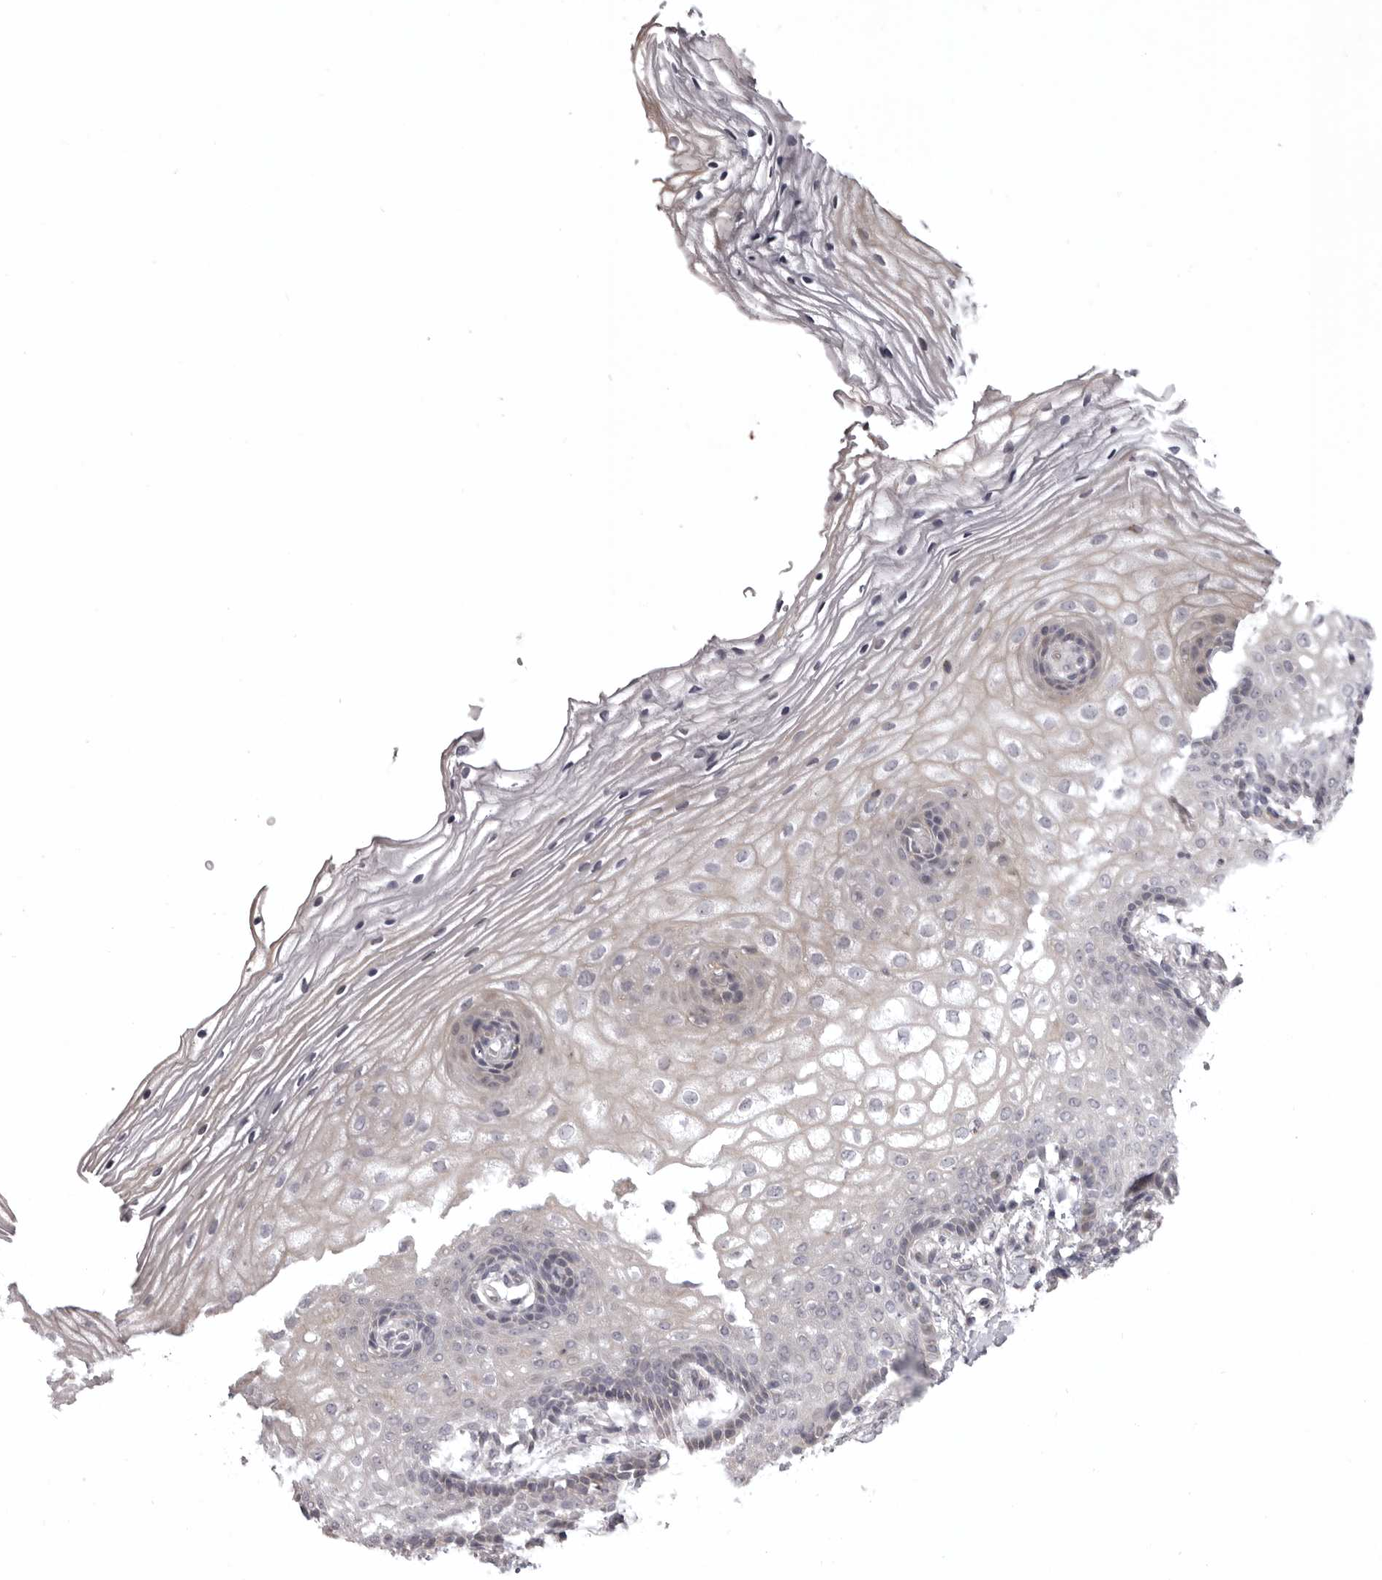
{"staining": {"intensity": "negative", "quantity": "none", "location": "none"}, "tissue": "vagina", "cell_type": "Squamous epithelial cells", "image_type": "normal", "snomed": [{"axis": "morphology", "description": "Normal tissue, NOS"}, {"axis": "topography", "description": "Vagina"}], "caption": "Immunohistochemistry histopathology image of normal vagina: vagina stained with DAB exhibits no significant protein positivity in squamous epithelial cells.", "gene": "NCEH1", "patient": {"sex": "female", "age": 60}}